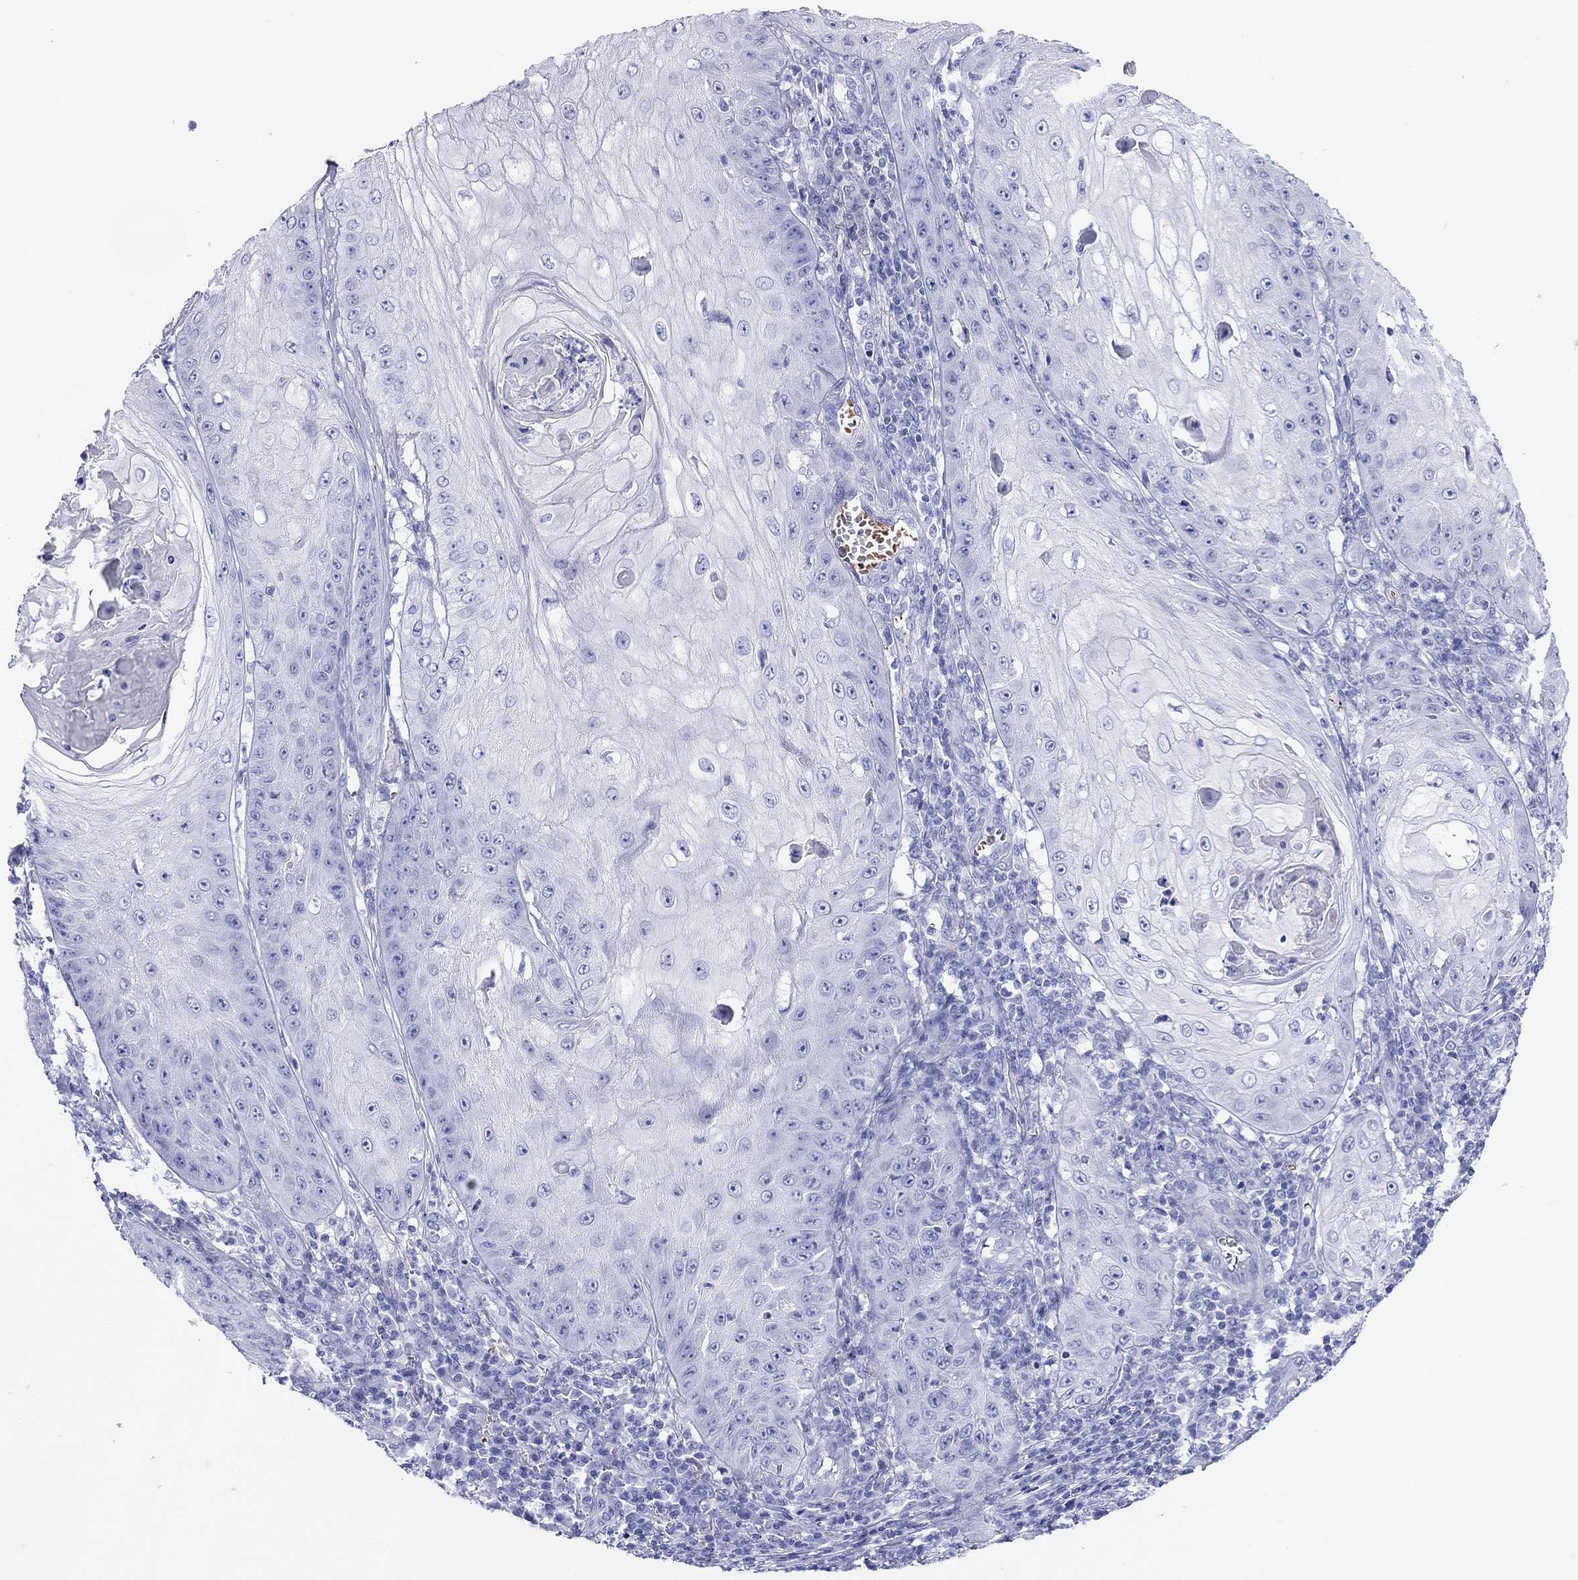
{"staining": {"intensity": "negative", "quantity": "none", "location": "none"}, "tissue": "skin cancer", "cell_type": "Tumor cells", "image_type": "cancer", "snomed": [{"axis": "morphology", "description": "Squamous cell carcinoma, NOS"}, {"axis": "topography", "description": "Skin"}], "caption": "Immunohistochemical staining of human squamous cell carcinoma (skin) demonstrates no significant positivity in tumor cells.", "gene": "PTPRN", "patient": {"sex": "male", "age": 70}}